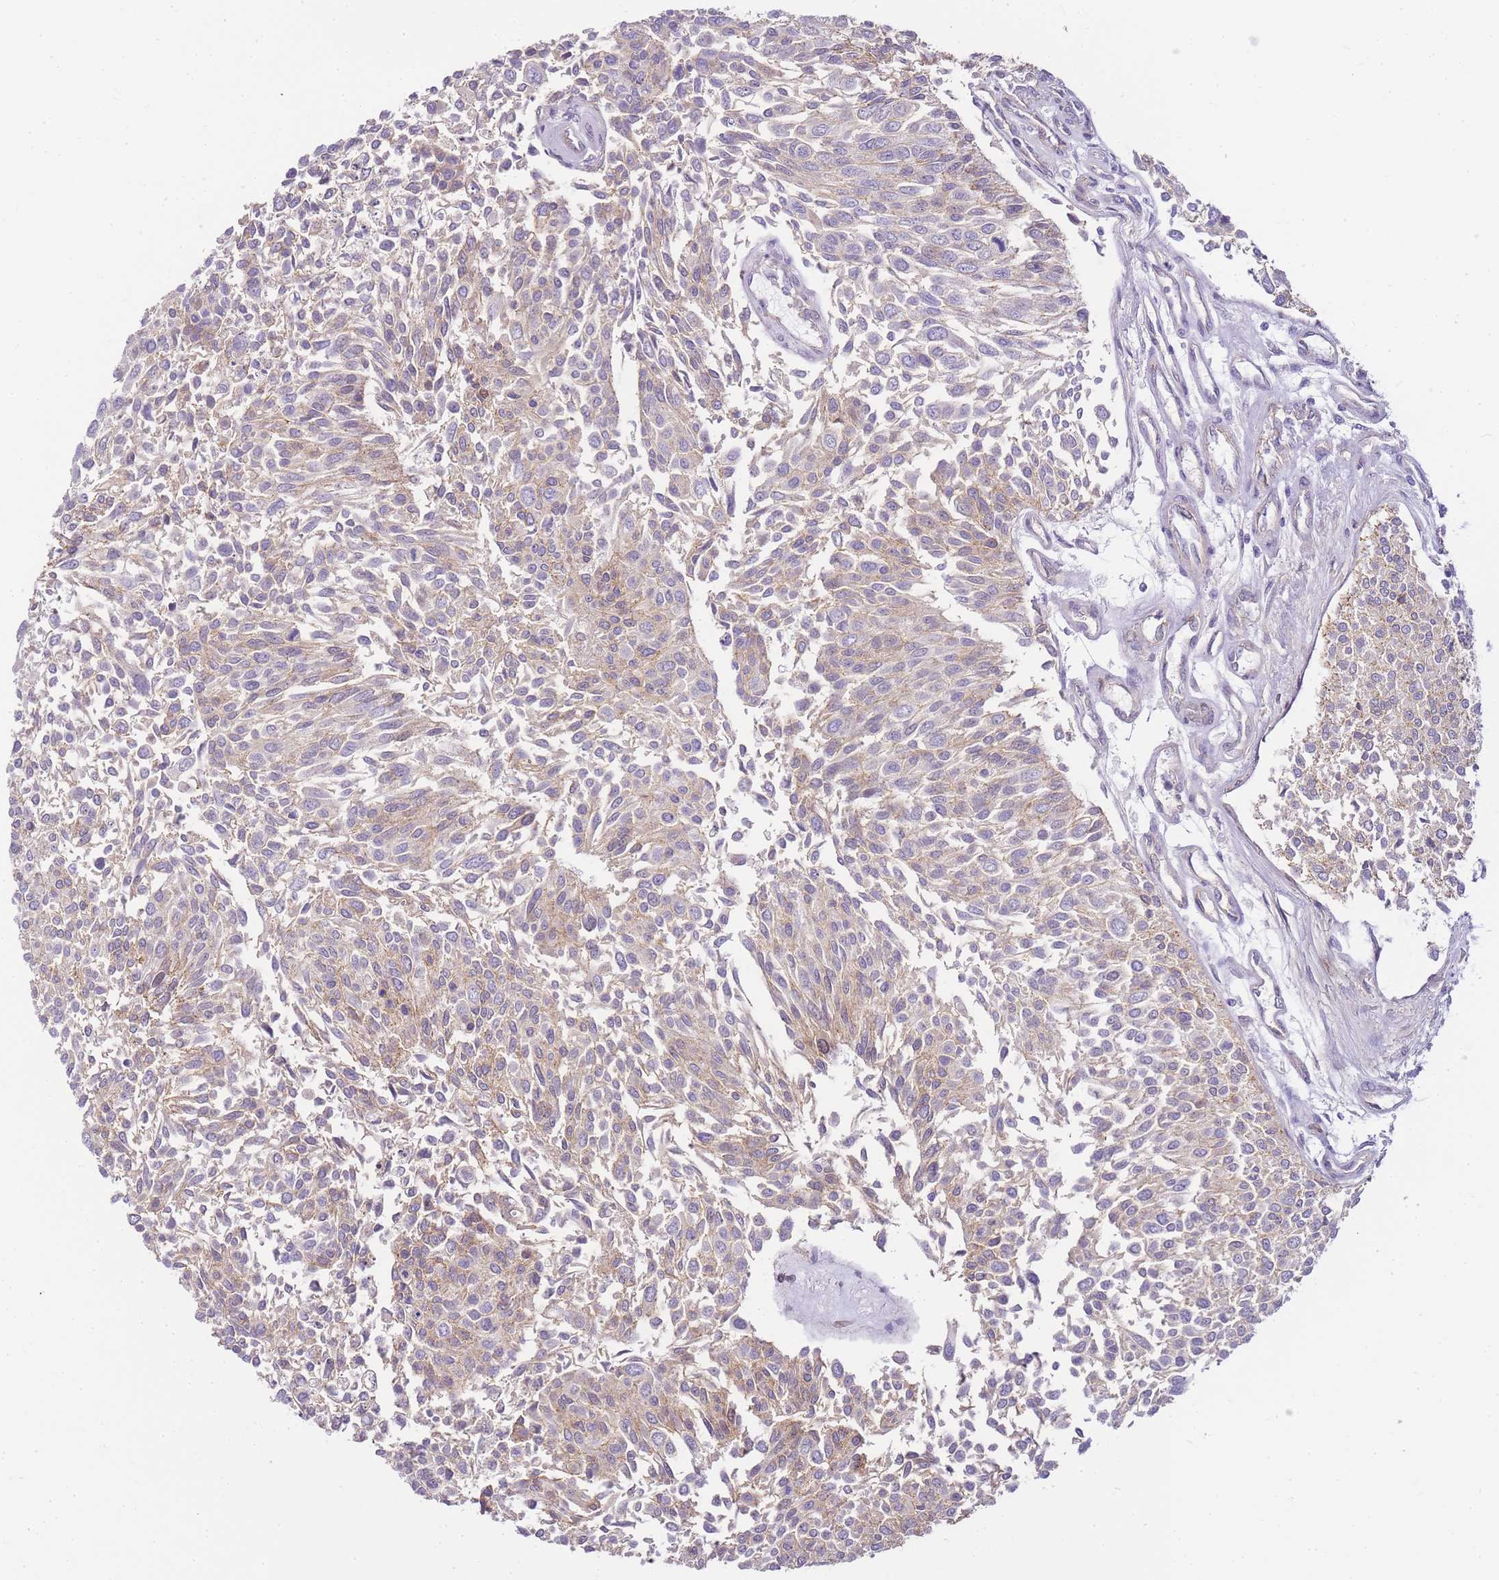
{"staining": {"intensity": "weak", "quantity": "25%-75%", "location": "cytoplasmic/membranous"}, "tissue": "urothelial cancer", "cell_type": "Tumor cells", "image_type": "cancer", "snomed": [{"axis": "morphology", "description": "Urothelial carcinoma, NOS"}, {"axis": "topography", "description": "Urinary bladder"}], "caption": "A high-resolution micrograph shows immunohistochemistry (IHC) staining of urothelial cancer, which reveals weak cytoplasmic/membranous staining in approximately 25%-75% of tumor cells. The protein is shown in brown color, while the nuclei are stained blue.", "gene": "CLBA1", "patient": {"sex": "male", "age": 55}}